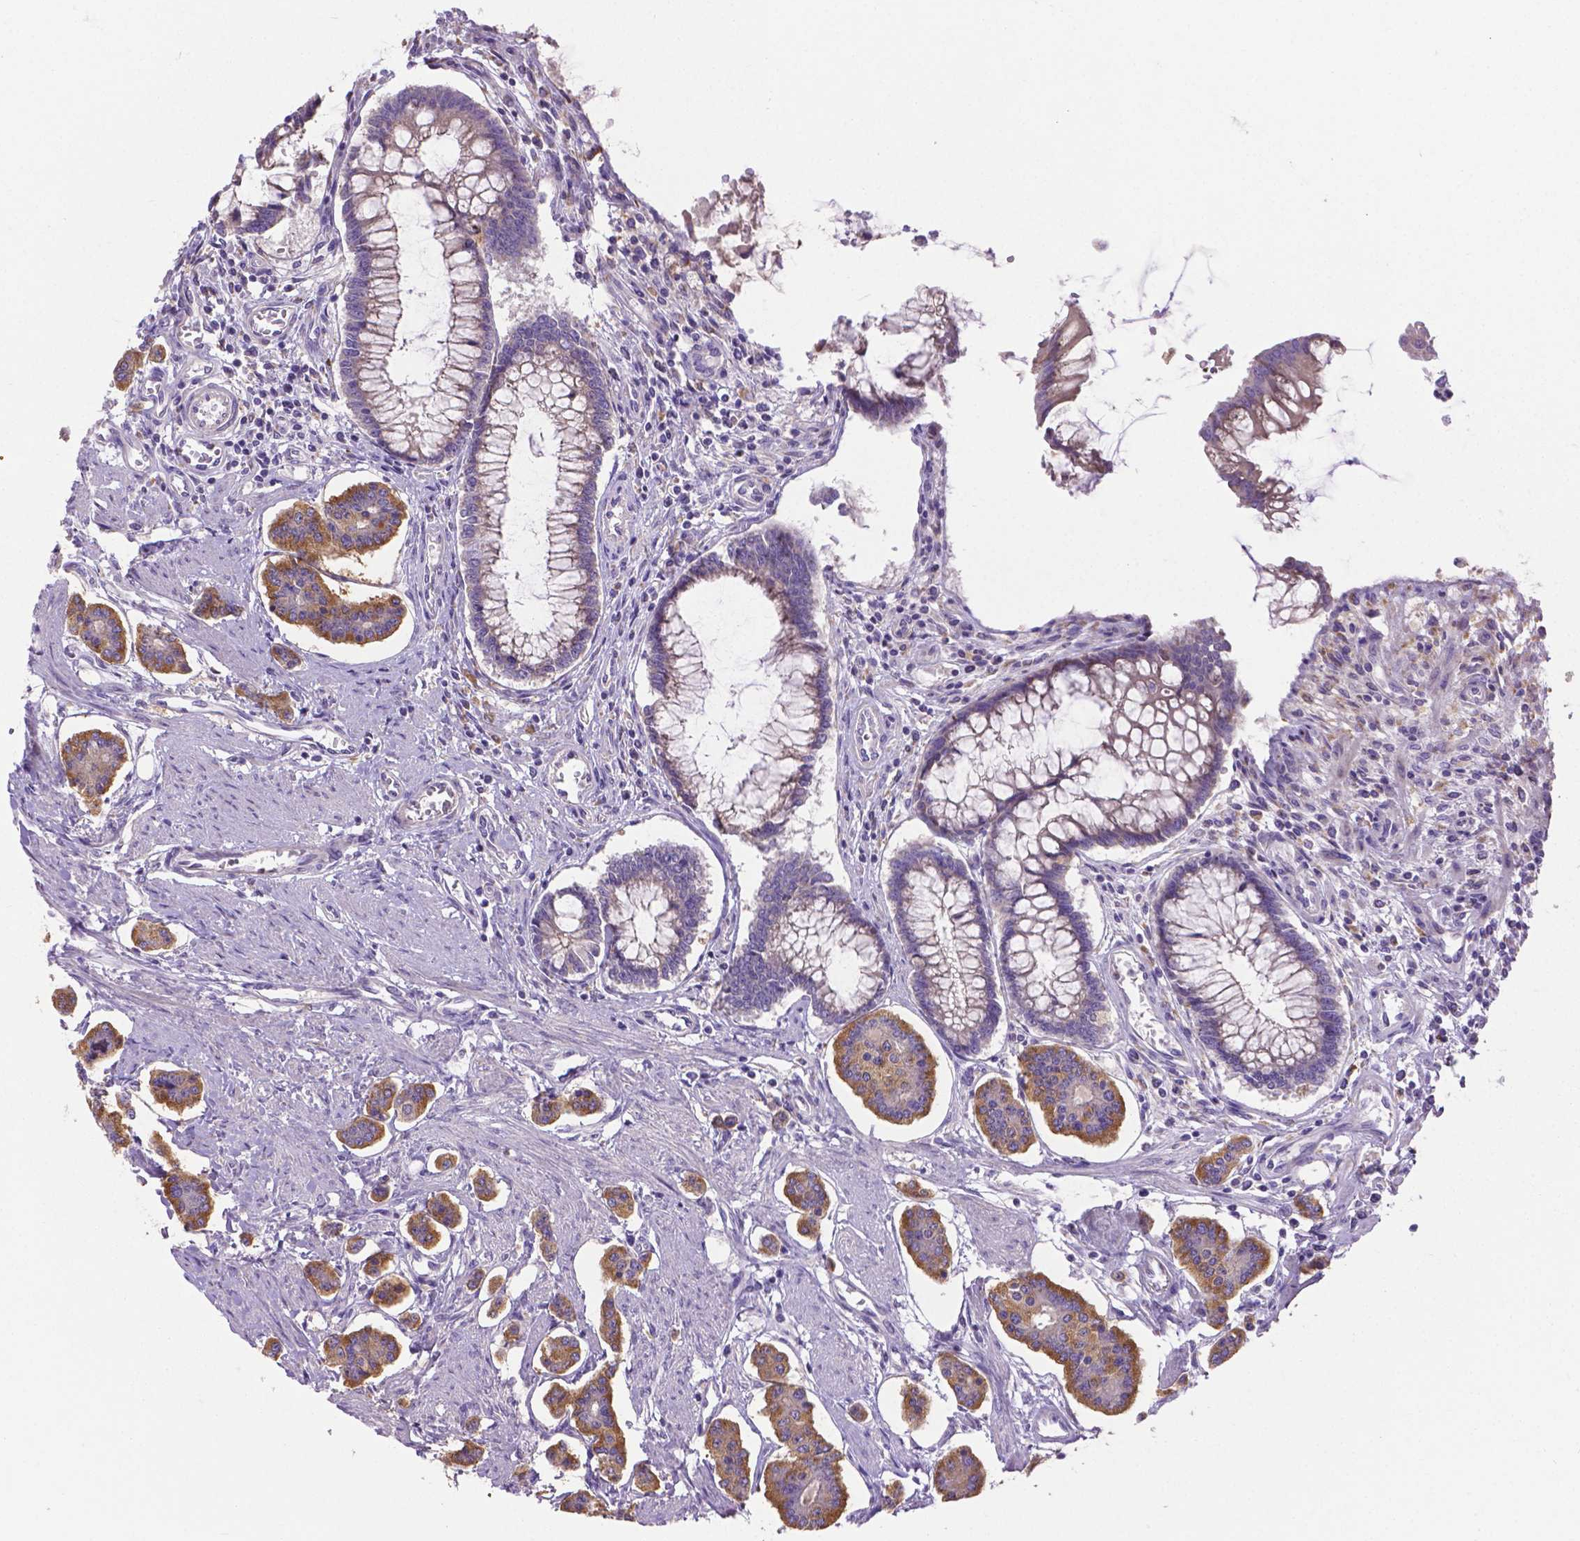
{"staining": {"intensity": "moderate", "quantity": ">75%", "location": "cytoplasmic/membranous"}, "tissue": "carcinoid", "cell_type": "Tumor cells", "image_type": "cancer", "snomed": [{"axis": "morphology", "description": "Carcinoid, malignant, NOS"}, {"axis": "topography", "description": "Small intestine"}], "caption": "Human carcinoid stained for a protein (brown) shows moderate cytoplasmic/membranous positive positivity in about >75% of tumor cells.", "gene": "CDH7", "patient": {"sex": "female", "age": 65}}